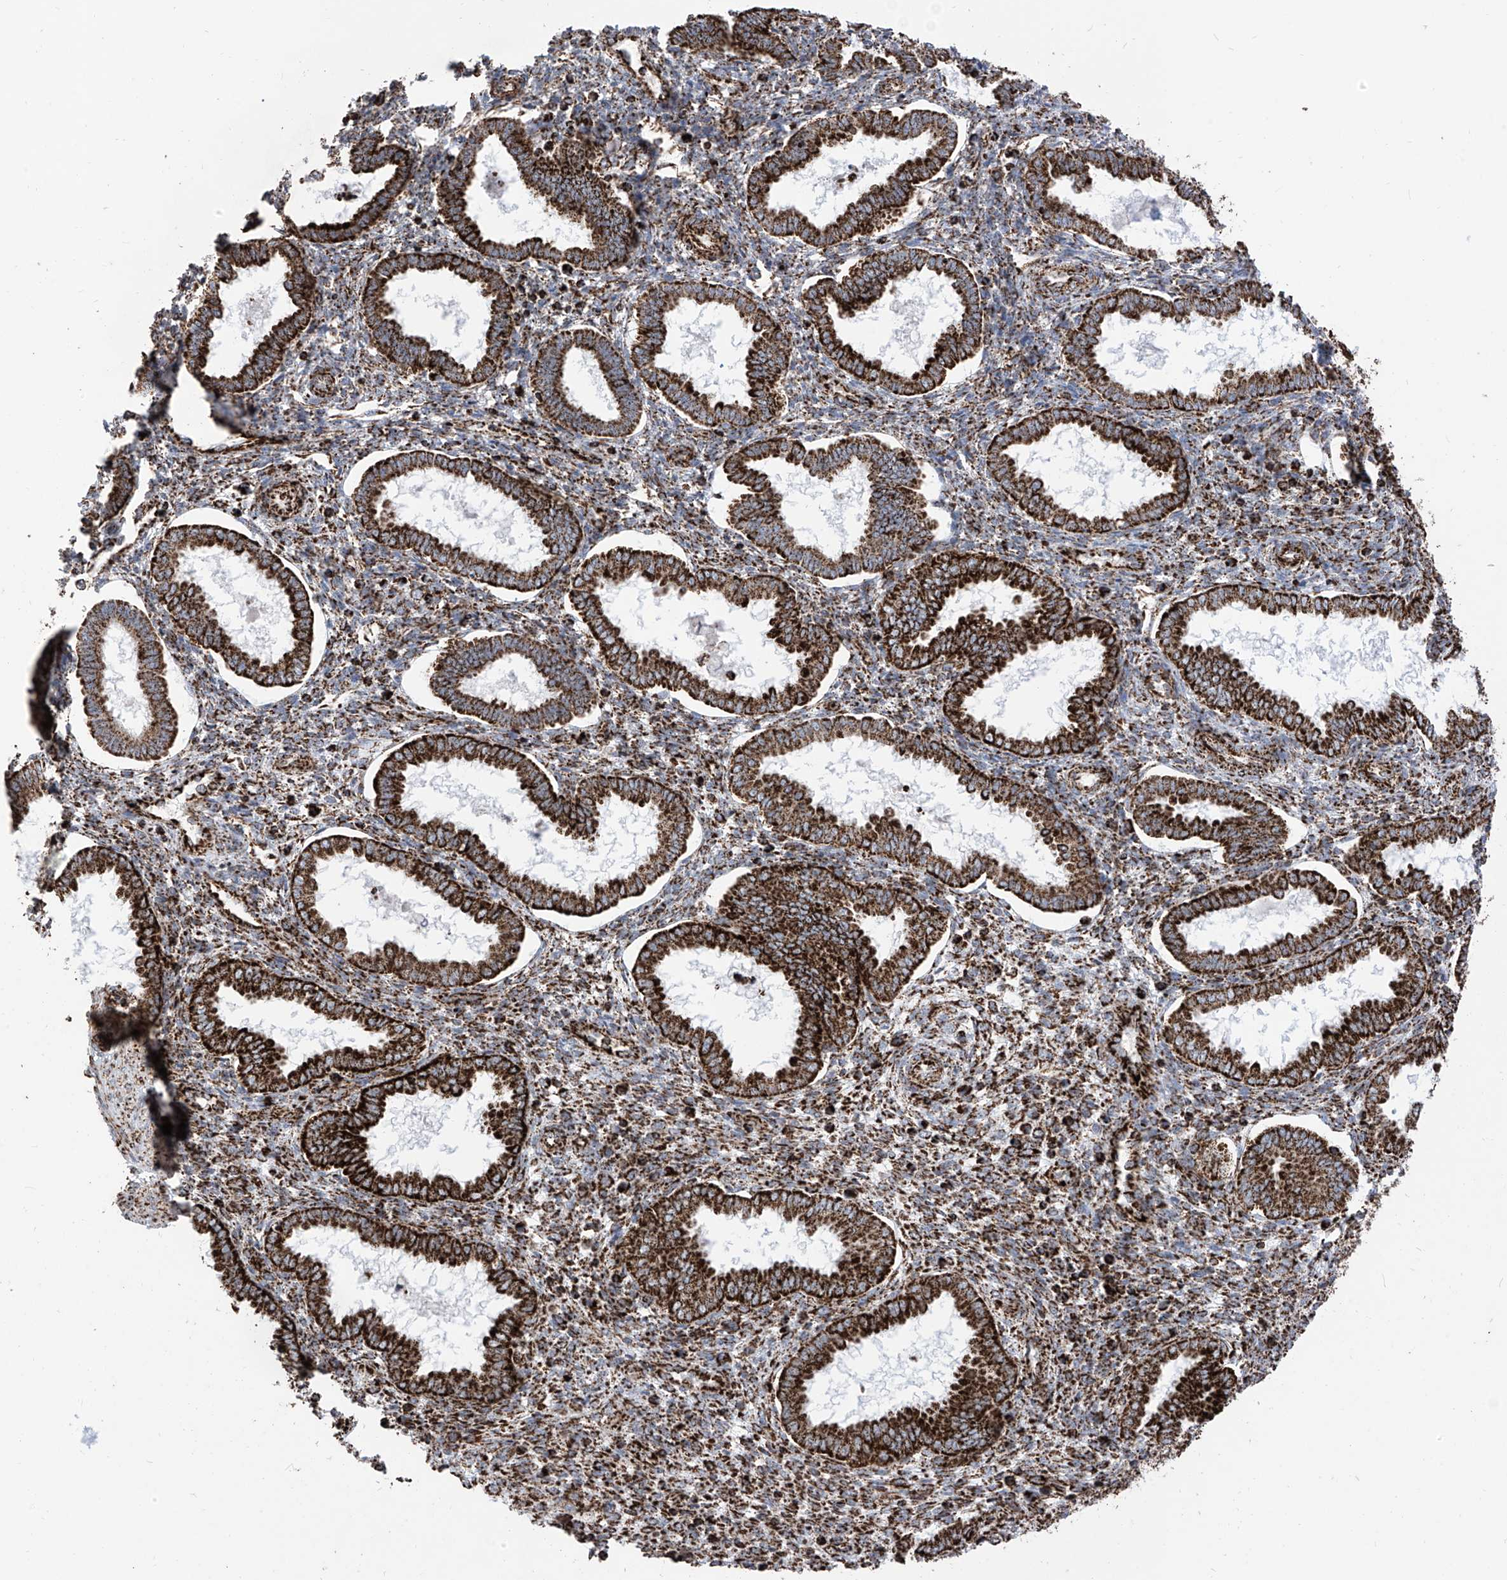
{"staining": {"intensity": "strong", "quantity": "25%-75%", "location": "cytoplasmic/membranous"}, "tissue": "endometrium", "cell_type": "Cells in endometrial stroma", "image_type": "normal", "snomed": [{"axis": "morphology", "description": "Normal tissue, NOS"}, {"axis": "topography", "description": "Endometrium"}], "caption": "Immunohistochemical staining of unremarkable human endometrium shows 25%-75% levels of strong cytoplasmic/membranous protein expression in about 25%-75% of cells in endometrial stroma.", "gene": "COX5B", "patient": {"sex": "female", "age": 24}}